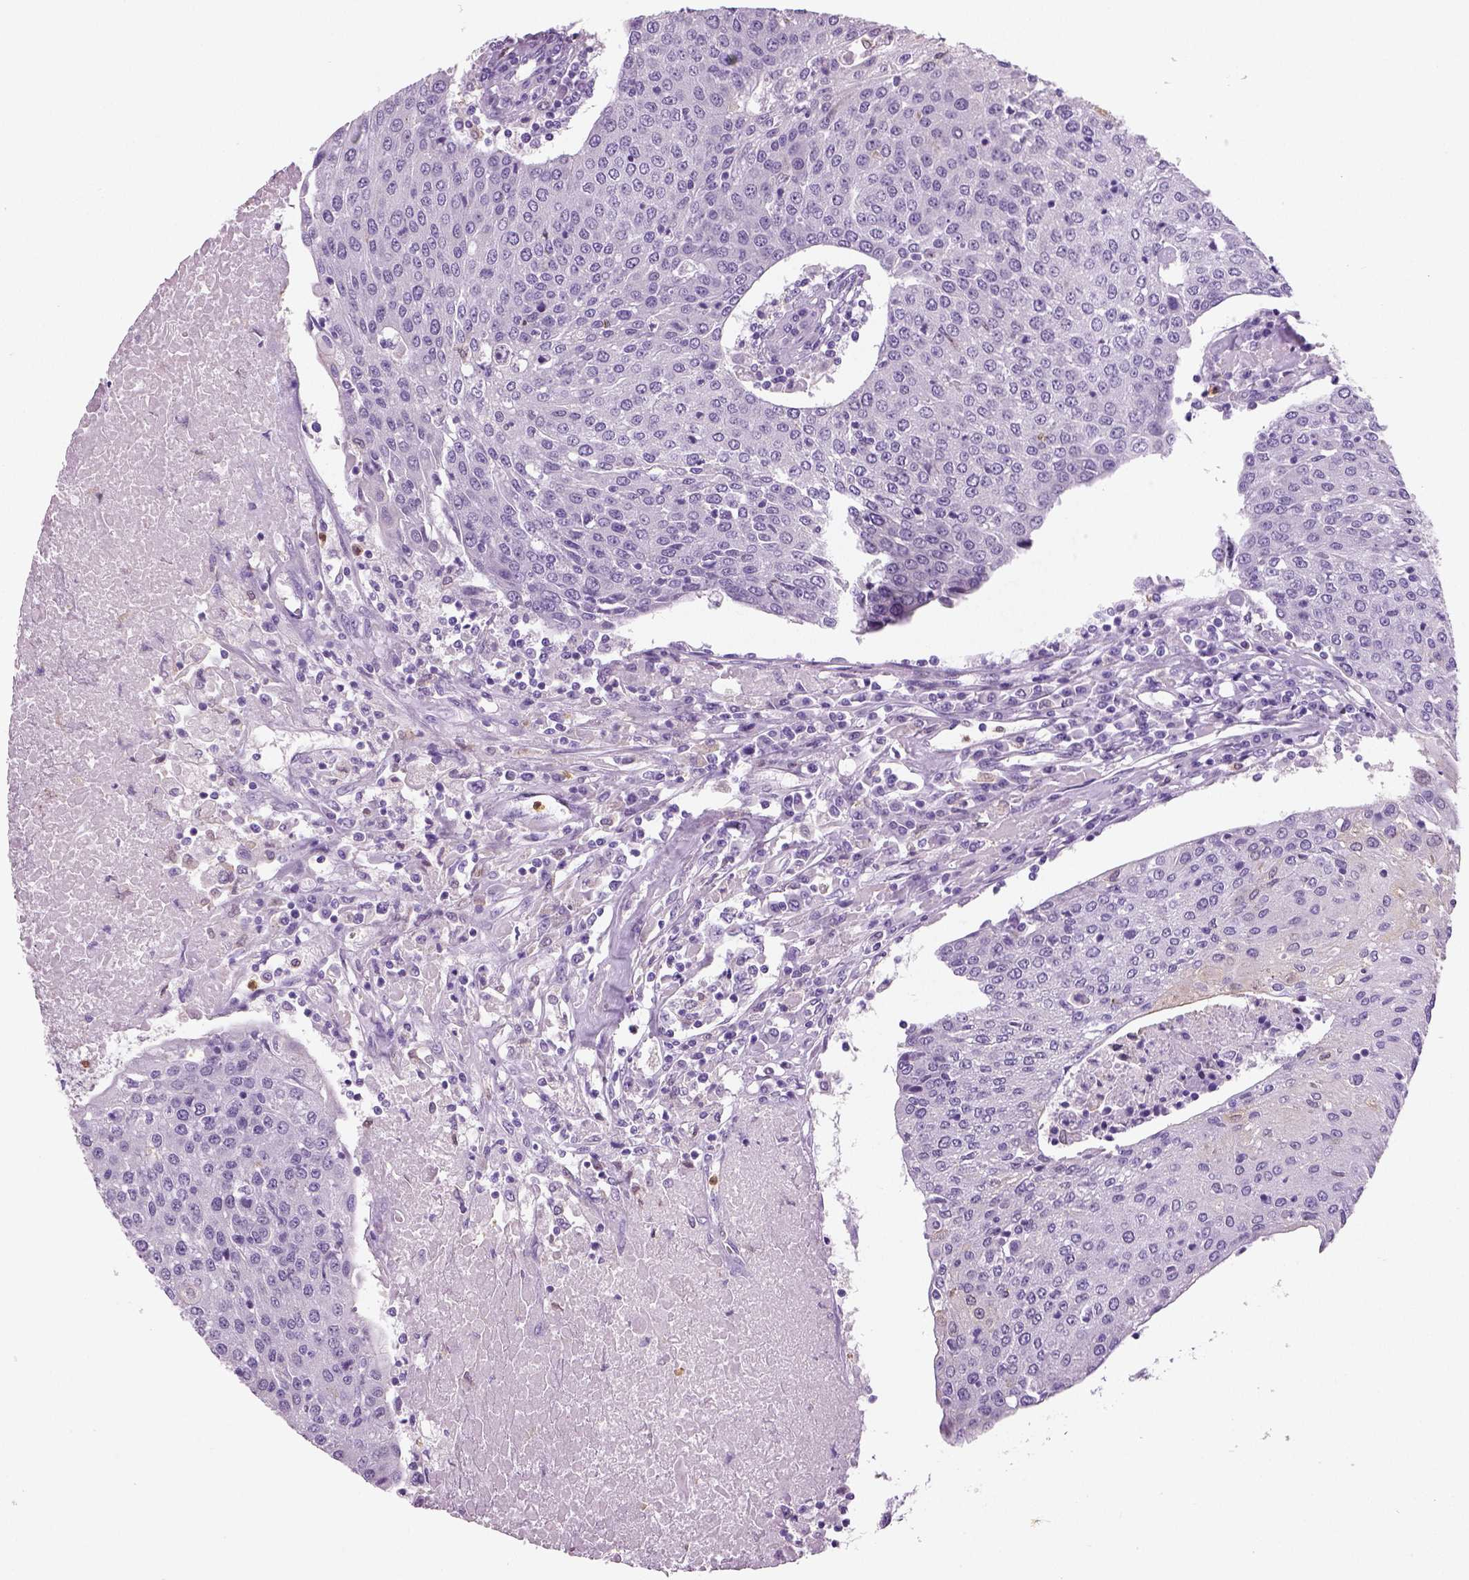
{"staining": {"intensity": "negative", "quantity": "none", "location": "none"}, "tissue": "urothelial cancer", "cell_type": "Tumor cells", "image_type": "cancer", "snomed": [{"axis": "morphology", "description": "Urothelial carcinoma, High grade"}, {"axis": "topography", "description": "Urinary bladder"}], "caption": "This is a micrograph of immunohistochemistry staining of urothelial cancer, which shows no staining in tumor cells.", "gene": "NECAB2", "patient": {"sex": "female", "age": 85}}